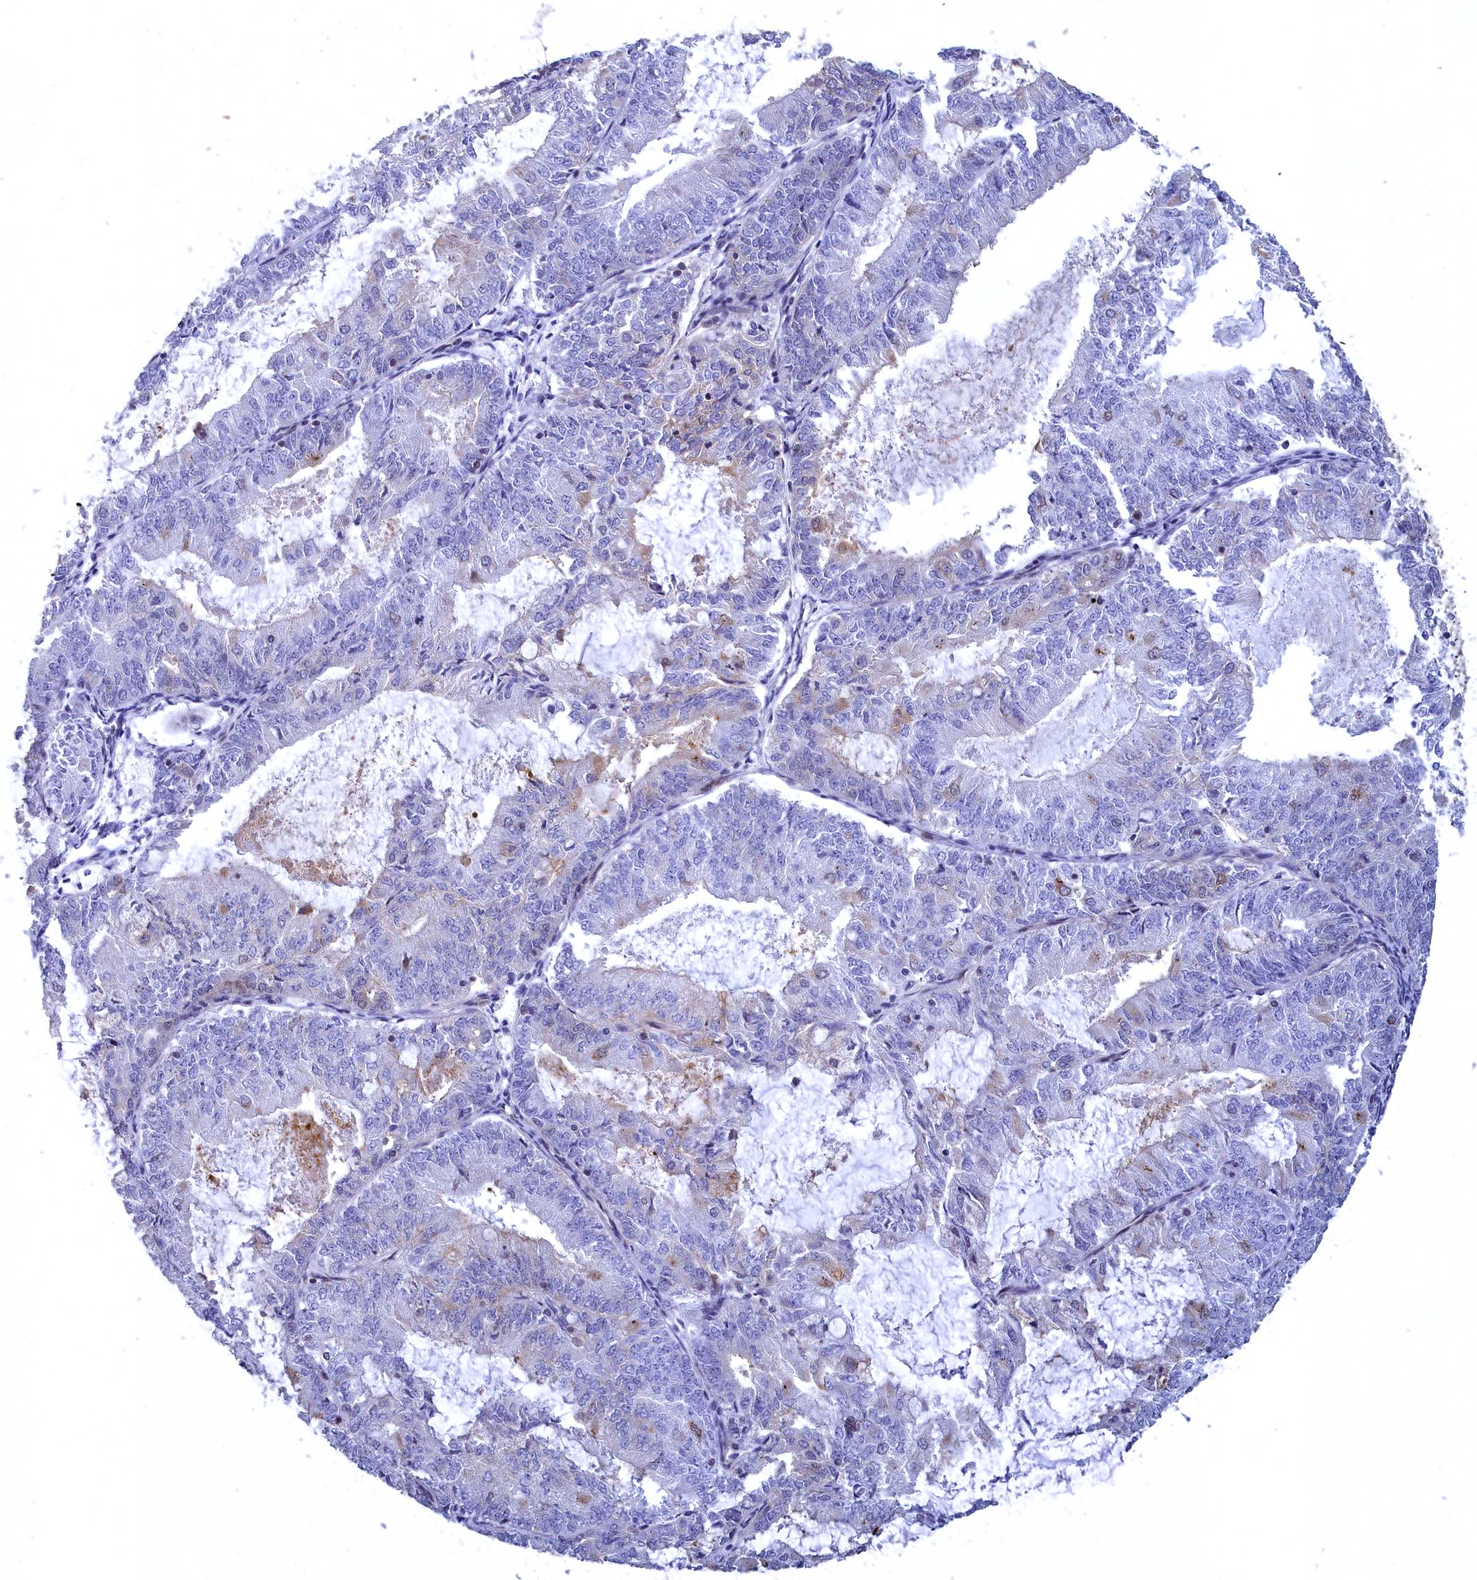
{"staining": {"intensity": "negative", "quantity": "none", "location": "none"}, "tissue": "endometrial cancer", "cell_type": "Tumor cells", "image_type": "cancer", "snomed": [{"axis": "morphology", "description": "Adenocarcinoma, NOS"}, {"axis": "topography", "description": "Endometrium"}], "caption": "The immunohistochemistry photomicrograph has no significant expression in tumor cells of endometrial adenocarcinoma tissue.", "gene": "NAA10", "patient": {"sex": "female", "age": 57}}